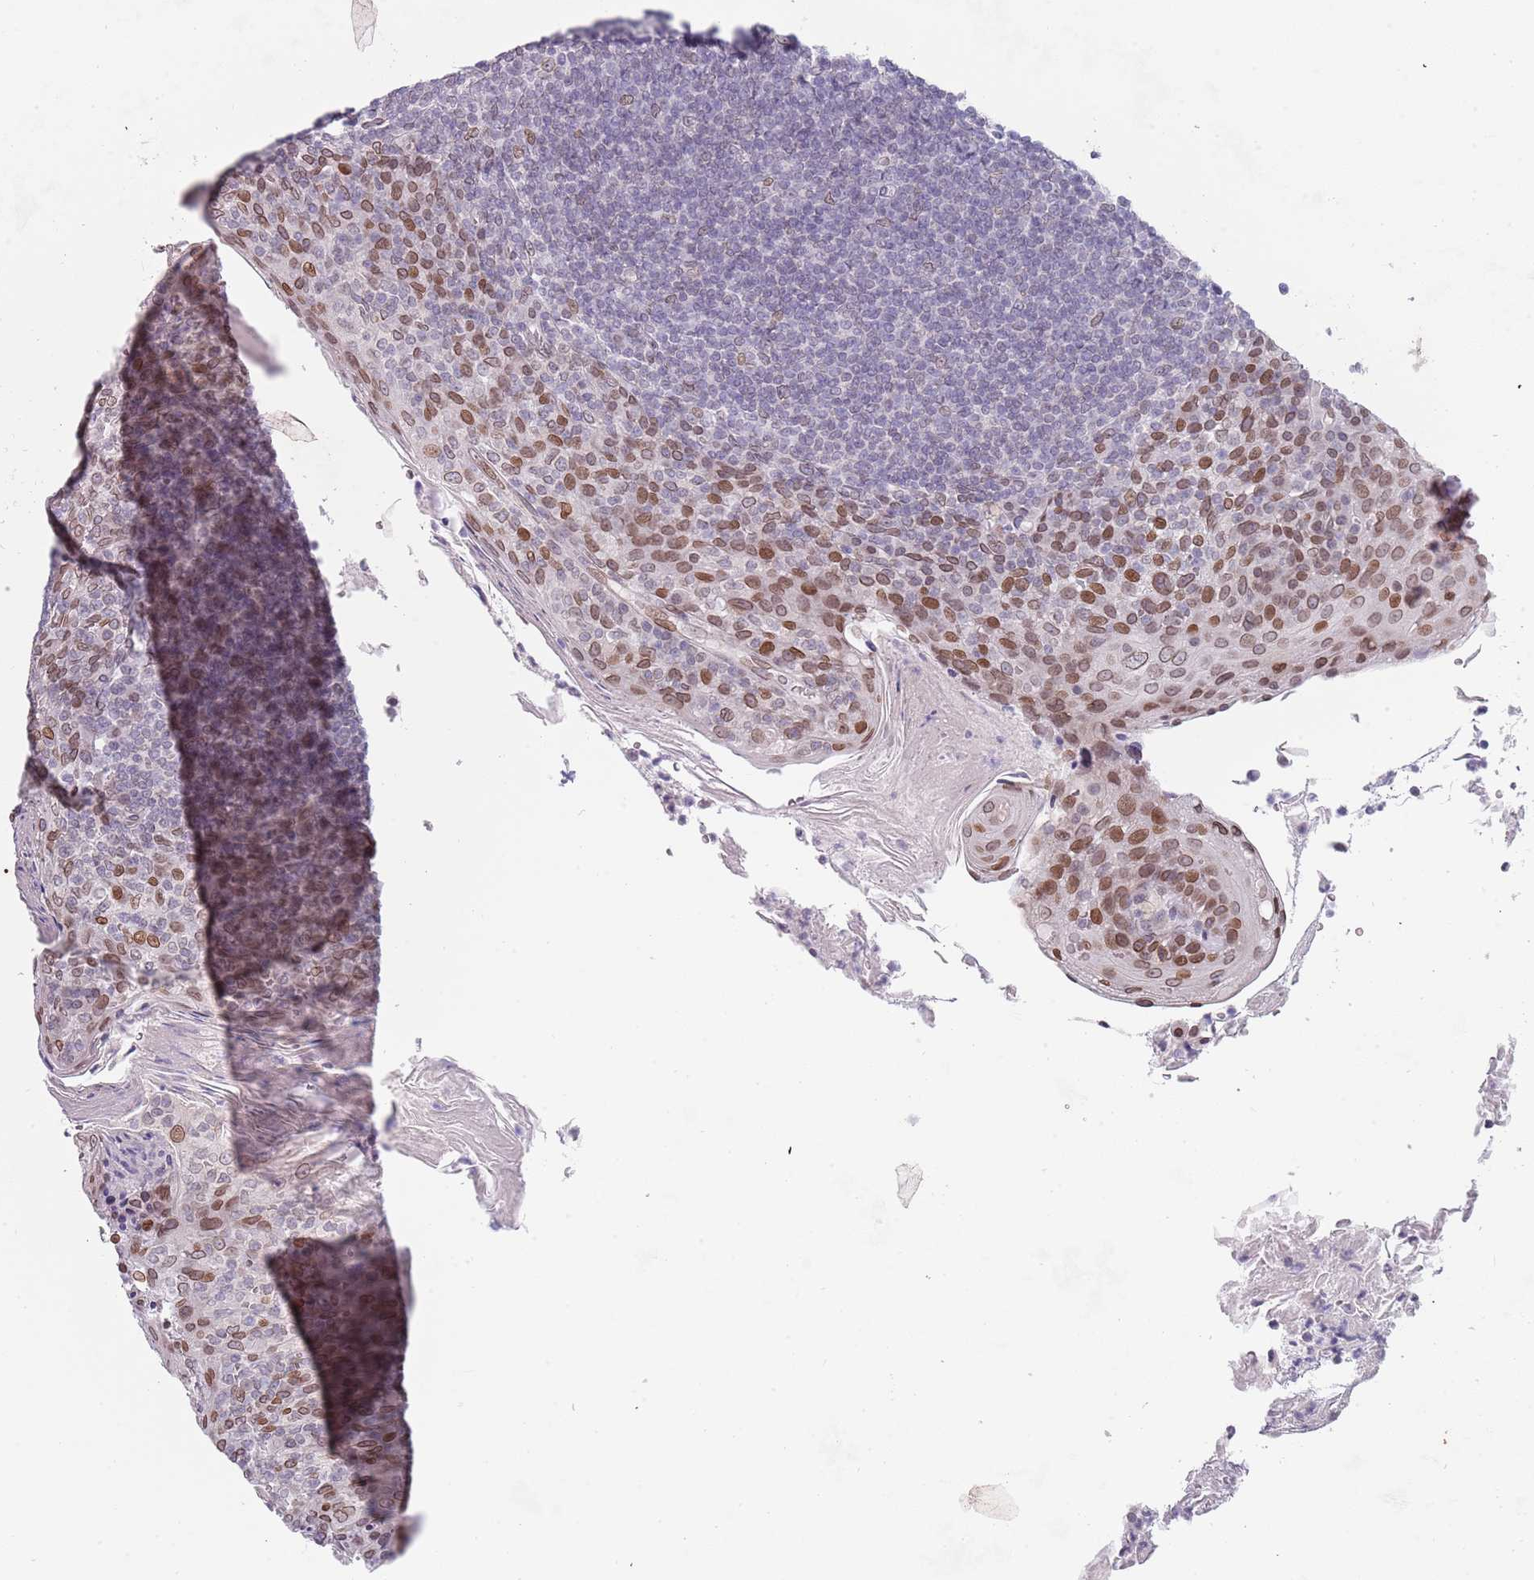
{"staining": {"intensity": "weak", "quantity": ">75%", "location": "nuclear"}, "tissue": "tonsil", "cell_type": "Germinal center cells", "image_type": "normal", "snomed": [{"axis": "morphology", "description": "Normal tissue, NOS"}, {"axis": "topography", "description": "Tonsil"}], "caption": "The micrograph reveals staining of unremarkable tonsil, revealing weak nuclear protein expression (brown color) within germinal center cells.", "gene": "KLHDC2", "patient": {"sex": "female", "age": 10}}